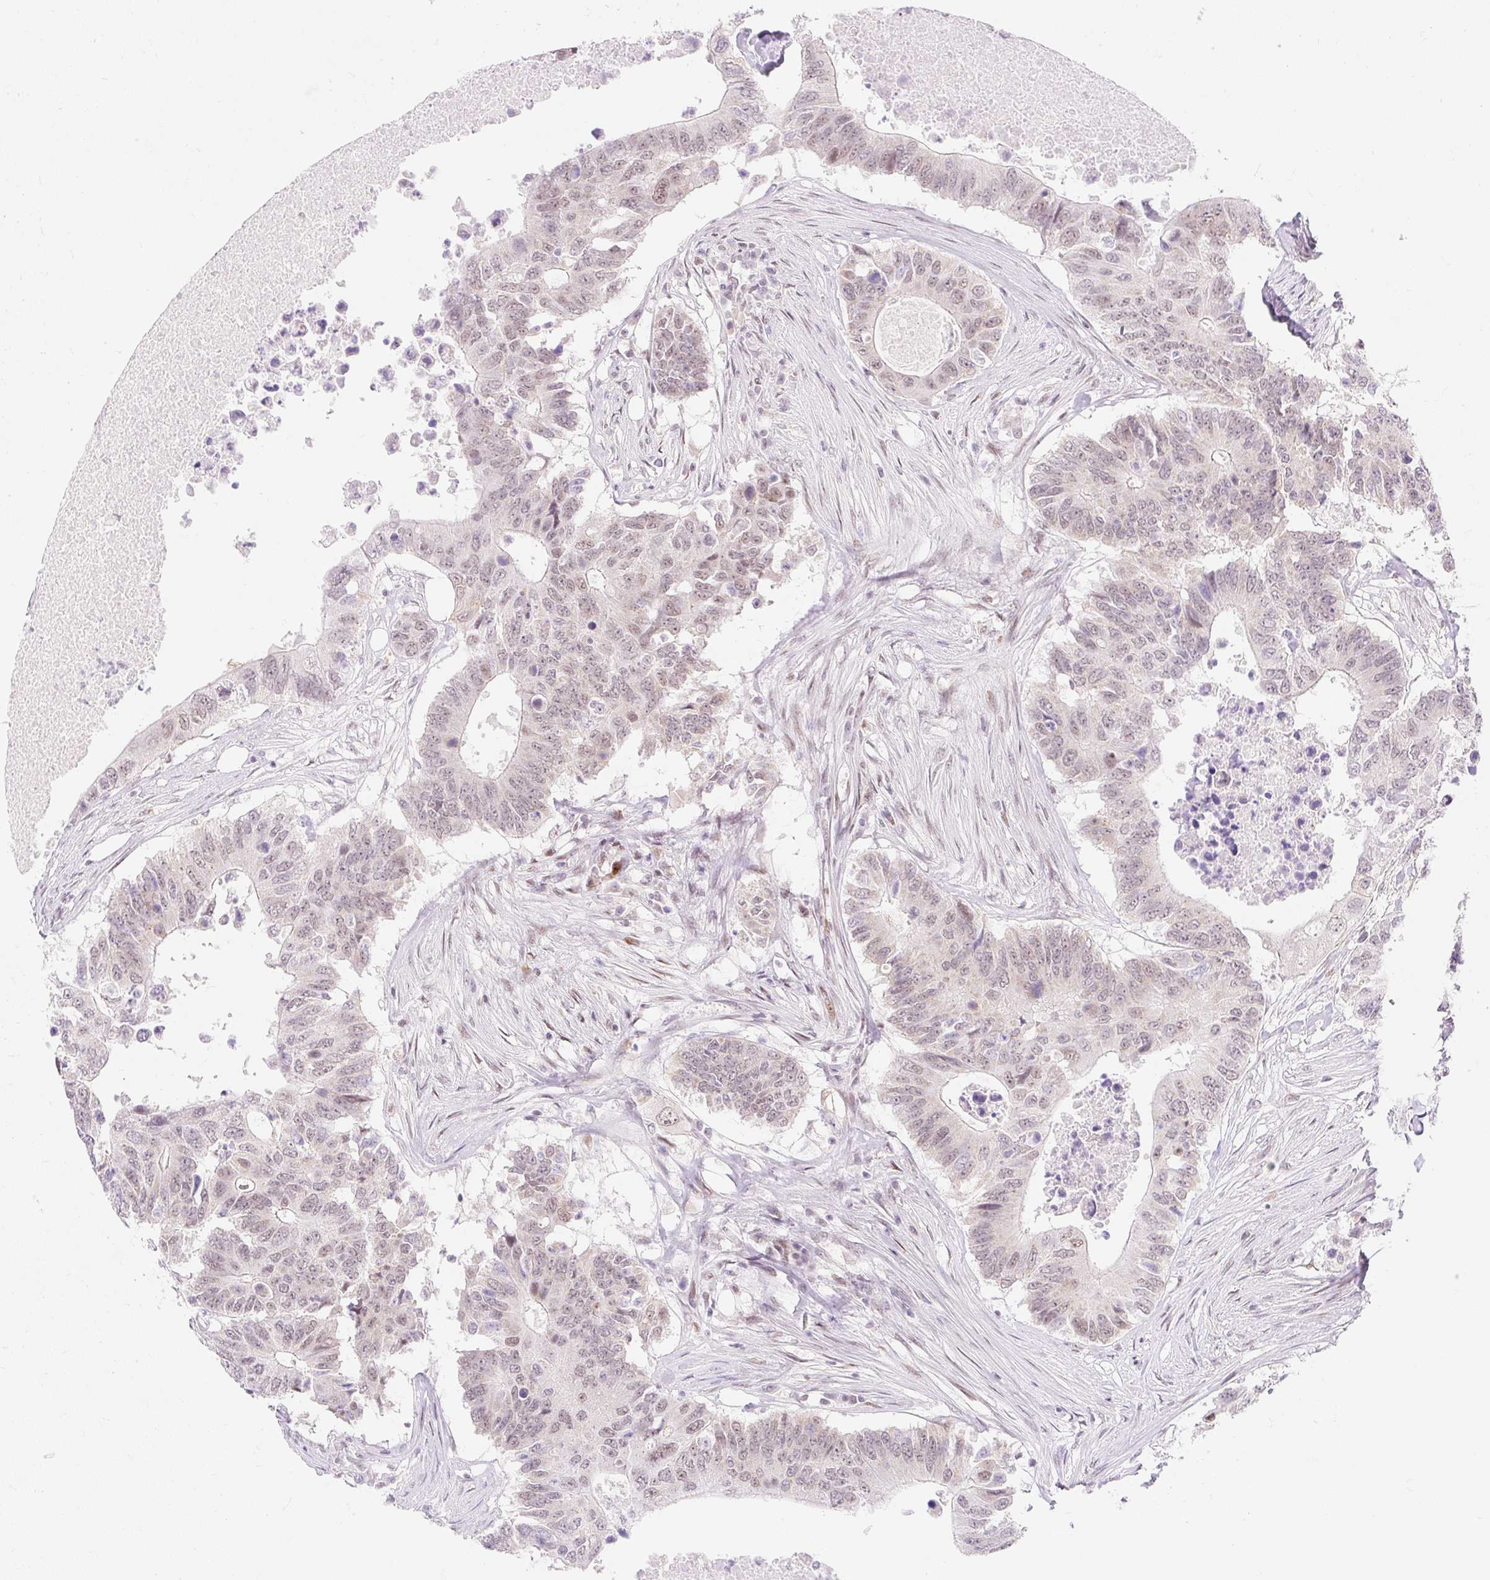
{"staining": {"intensity": "weak", "quantity": "25%-75%", "location": "nuclear"}, "tissue": "colorectal cancer", "cell_type": "Tumor cells", "image_type": "cancer", "snomed": [{"axis": "morphology", "description": "Adenocarcinoma, NOS"}, {"axis": "topography", "description": "Colon"}], "caption": "A low amount of weak nuclear expression is seen in approximately 25%-75% of tumor cells in colorectal cancer (adenocarcinoma) tissue.", "gene": "H2BW1", "patient": {"sex": "male", "age": 71}}